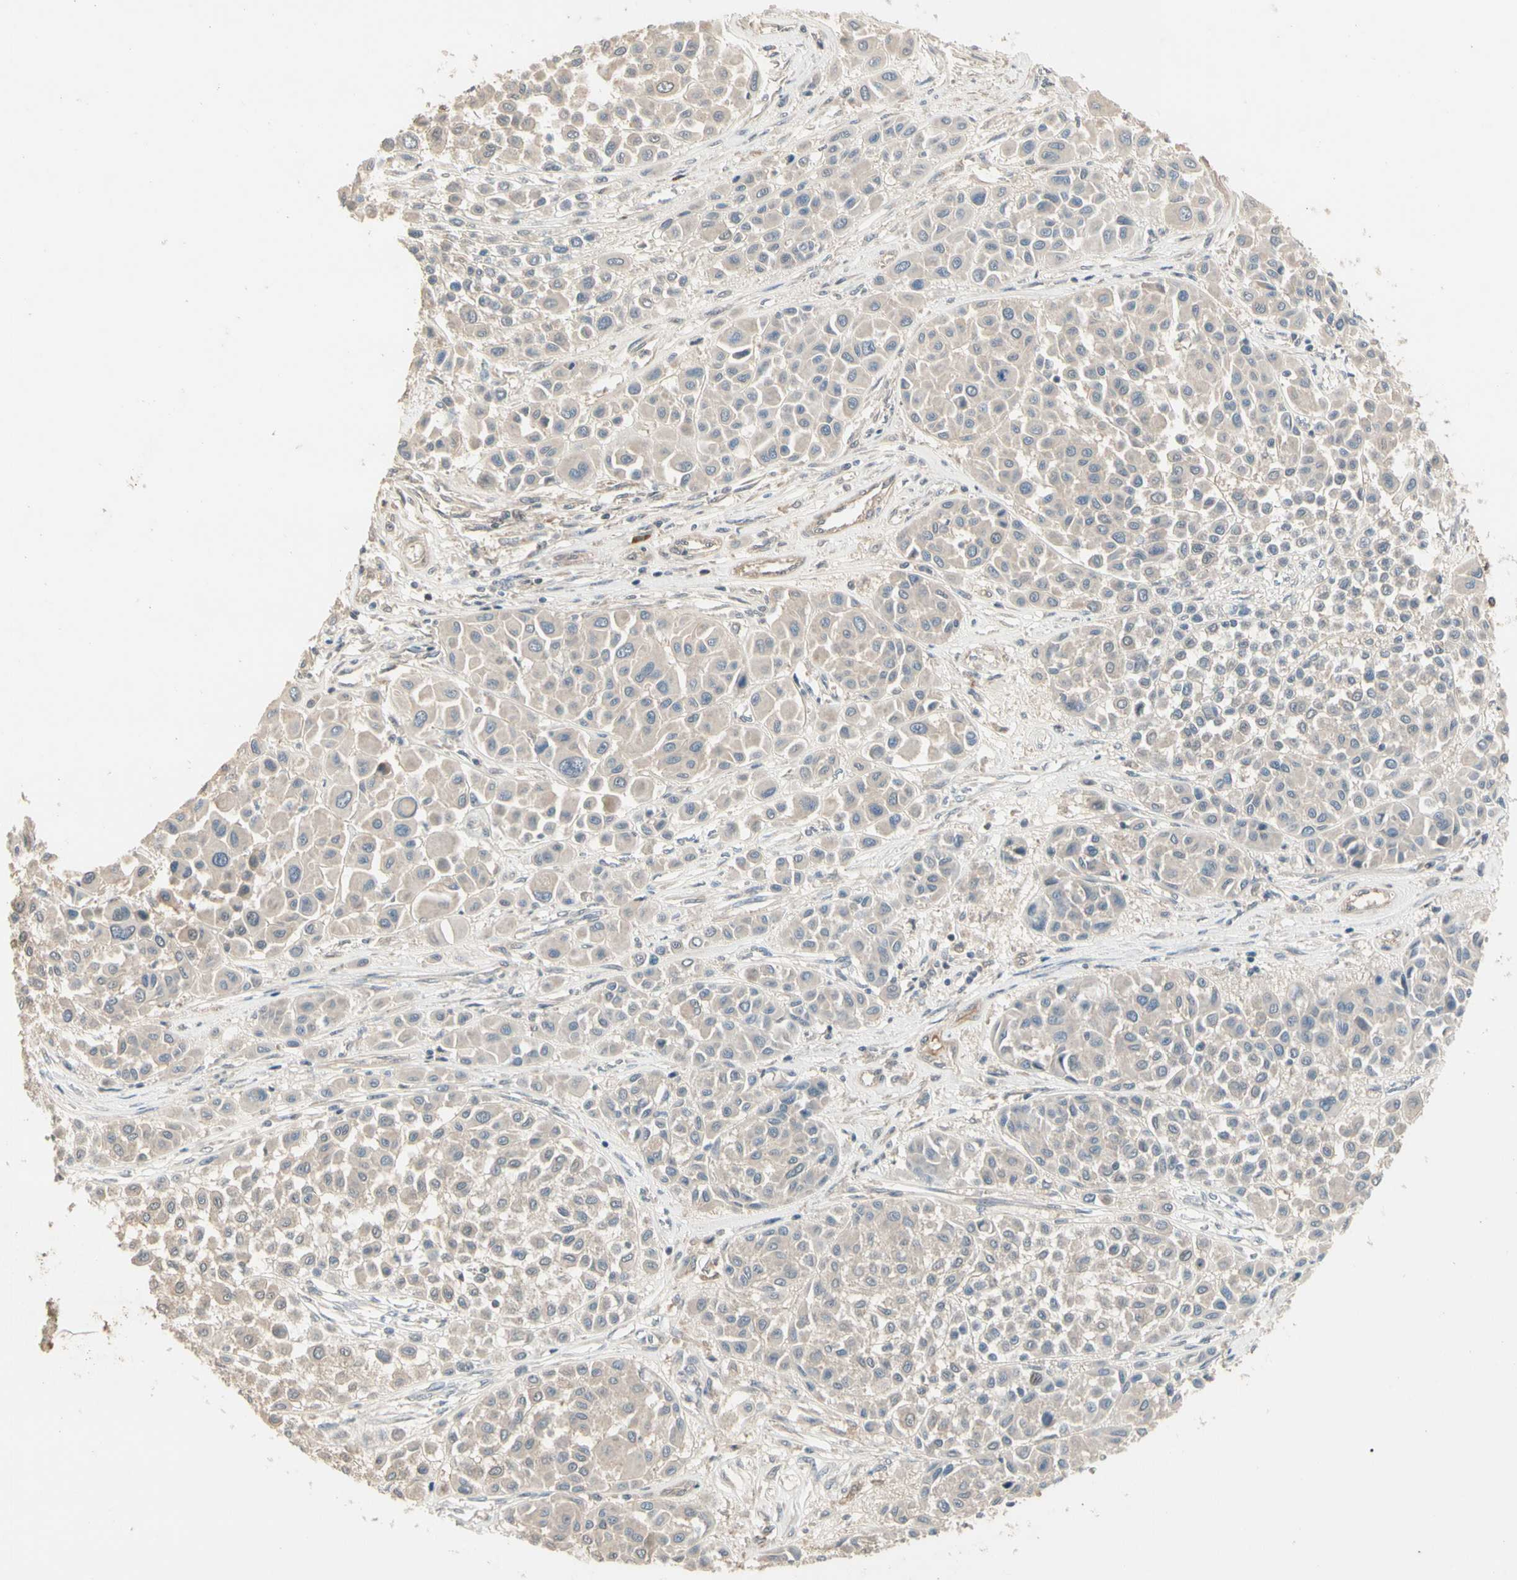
{"staining": {"intensity": "negative", "quantity": "none", "location": "none"}, "tissue": "melanoma", "cell_type": "Tumor cells", "image_type": "cancer", "snomed": [{"axis": "morphology", "description": "Malignant melanoma, Metastatic site"}, {"axis": "topography", "description": "Soft tissue"}], "caption": "This is a photomicrograph of immunohistochemistry (IHC) staining of malignant melanoma (metastatic site), which shows no expression in tumor cells. The staining was performed using DAB (3,3'-diaminobenzidine) to visualize the protein expression in brown, while the nuclei were stained in blue with hematoxylin (Magnification: 20x).", "gene": "ATG4C", "patient": {"sex": "male", "age": 41}}